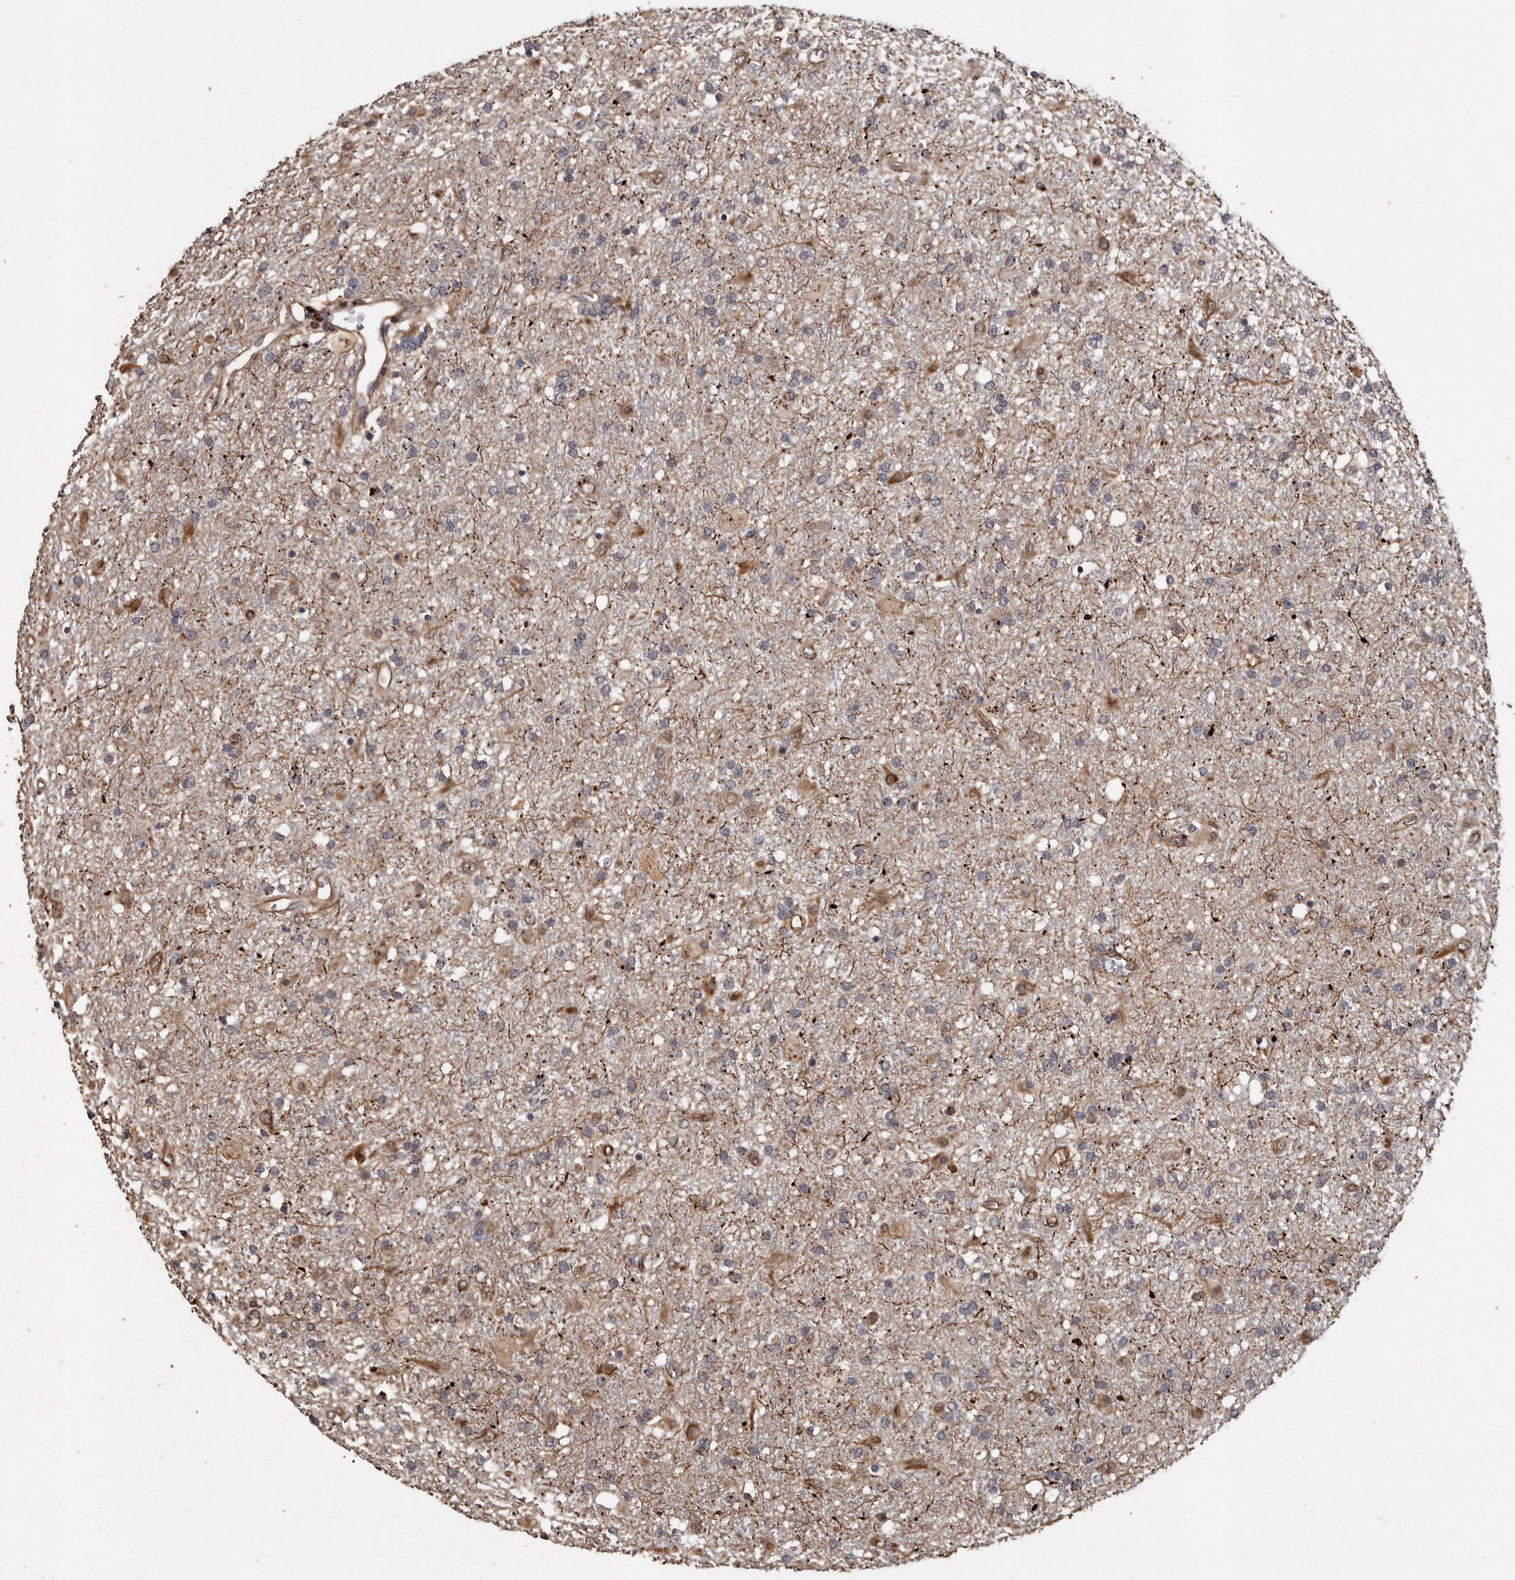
{"staining": {"intensity": "moderate", "quantity": "<25%", "location": "cytoplasmic/membranous"}, "tissue": "glioma", "cell_type": "Tumor cells", "image_type": "cancer", "snomed": [{"axis": "morphology", "description": "Glioma, malignant, Low grade"}, {"axis": "topography", "description": "Brain"}], "caption": "Low-grade glioma (malignant) was stained to show a protein in brown. There is low levels of moderate cytoplasmic/membranous staining in approximately <25% of tumor cells. (DAB (3,3'-diaminobenzidine) IHC, brown staining for protein, blue staining for nuclei).", "gene": "BRAT1", "patient": {"sex": "male", "age": 65}}